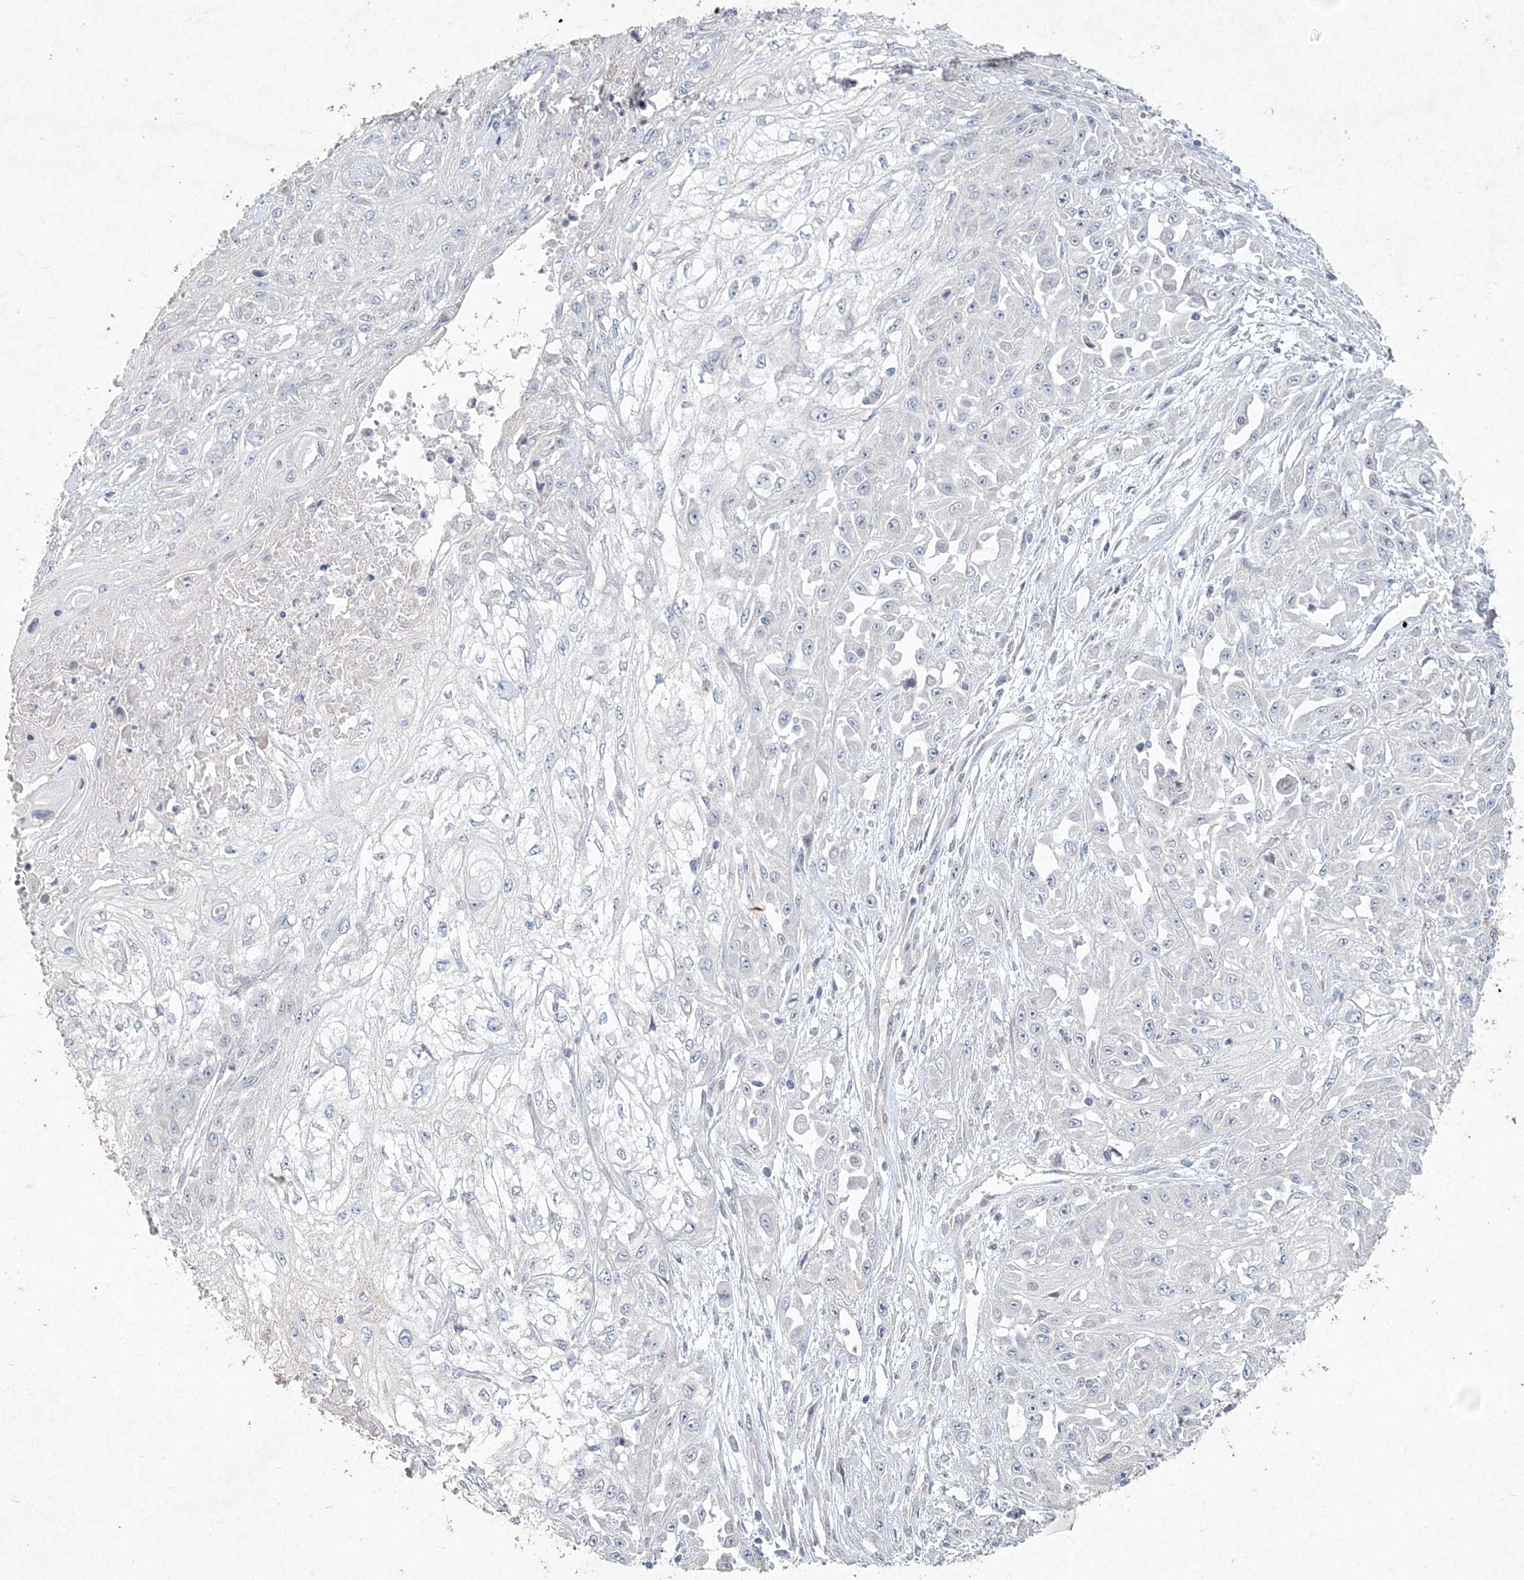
{"staining": {"intensity": "negative", "quantity": "none", "location": "none"}, "tissue": "skin cancer", "cell_type": "Tumor cells", "image_type": "cancer", "snomed": [{"axis": "morphology", "description": "Squamous cell carcinoma, NOS"}, {"axis": "morphology", "description": "Squamous cell carcinoma, metastatic, NOS"}, {"axis": "topography", "description": "Skin"}, {"axis": "topography", "description": "Lymph node"}], "caption": "A high-resolution photomicrograph shows immunohistochemistry (IHC) staining of skin squamous cell carcinoma, which reveals no significant expression in tumor cells.", "gene": "DNAH5", "patient": {"sex": "male", "age": 75}}